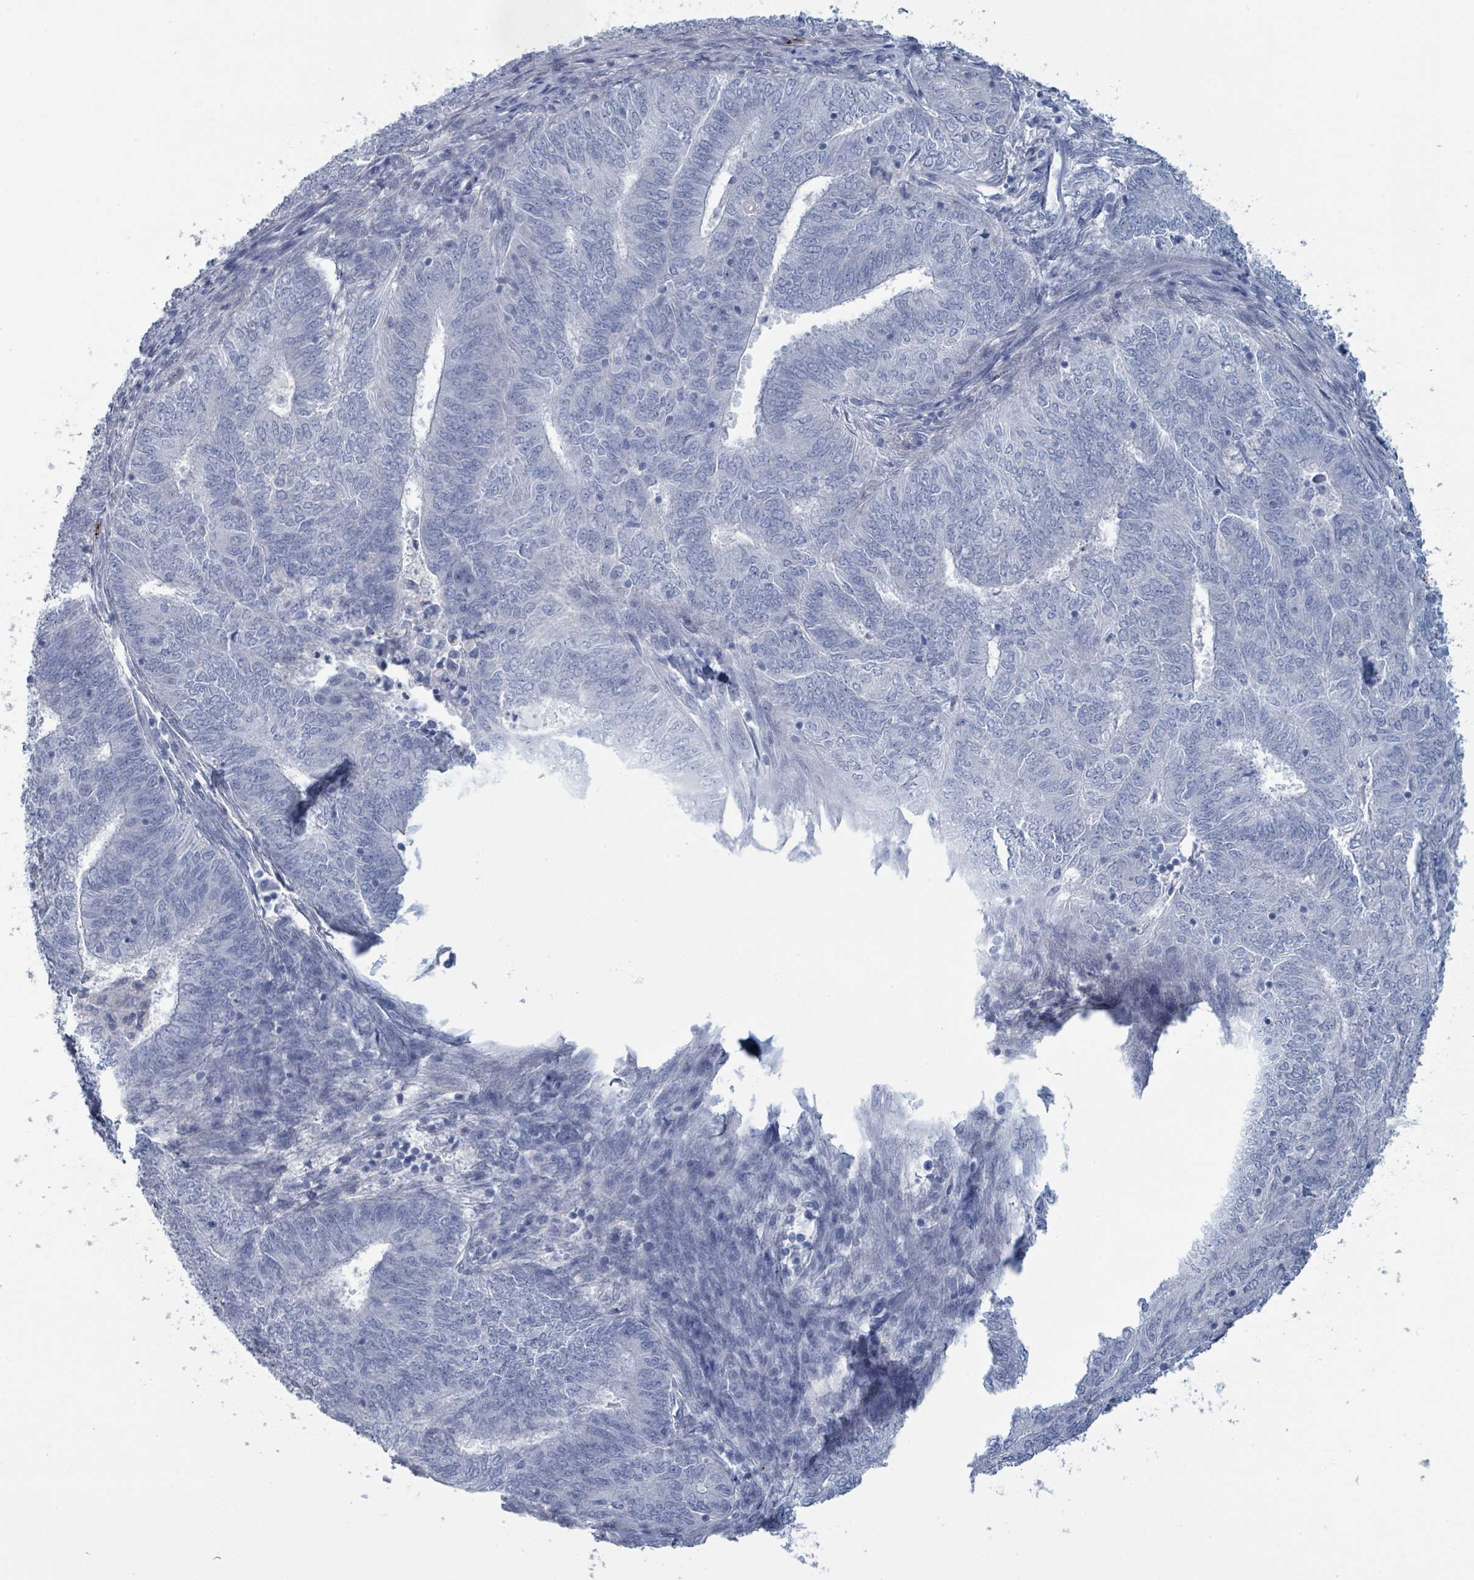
{"staining": {"intensity": "negative", "quantity": "none", "location": "none"}, "tissue": "endometrial cancer", "cell_type": "Tumor cells", "image_type": "cancer", "snomed": [{"axis": "morphology", "description": "Adenocarcinoma, NOS"}, {"axis": "topography", "description": "Endometrium"}], "caption": "Tumor cells show no significant staining in endometrial cancer (adenocarcinoma).", "gene": "VPS13D", "patient": {"sex": "female", "age": 62}}